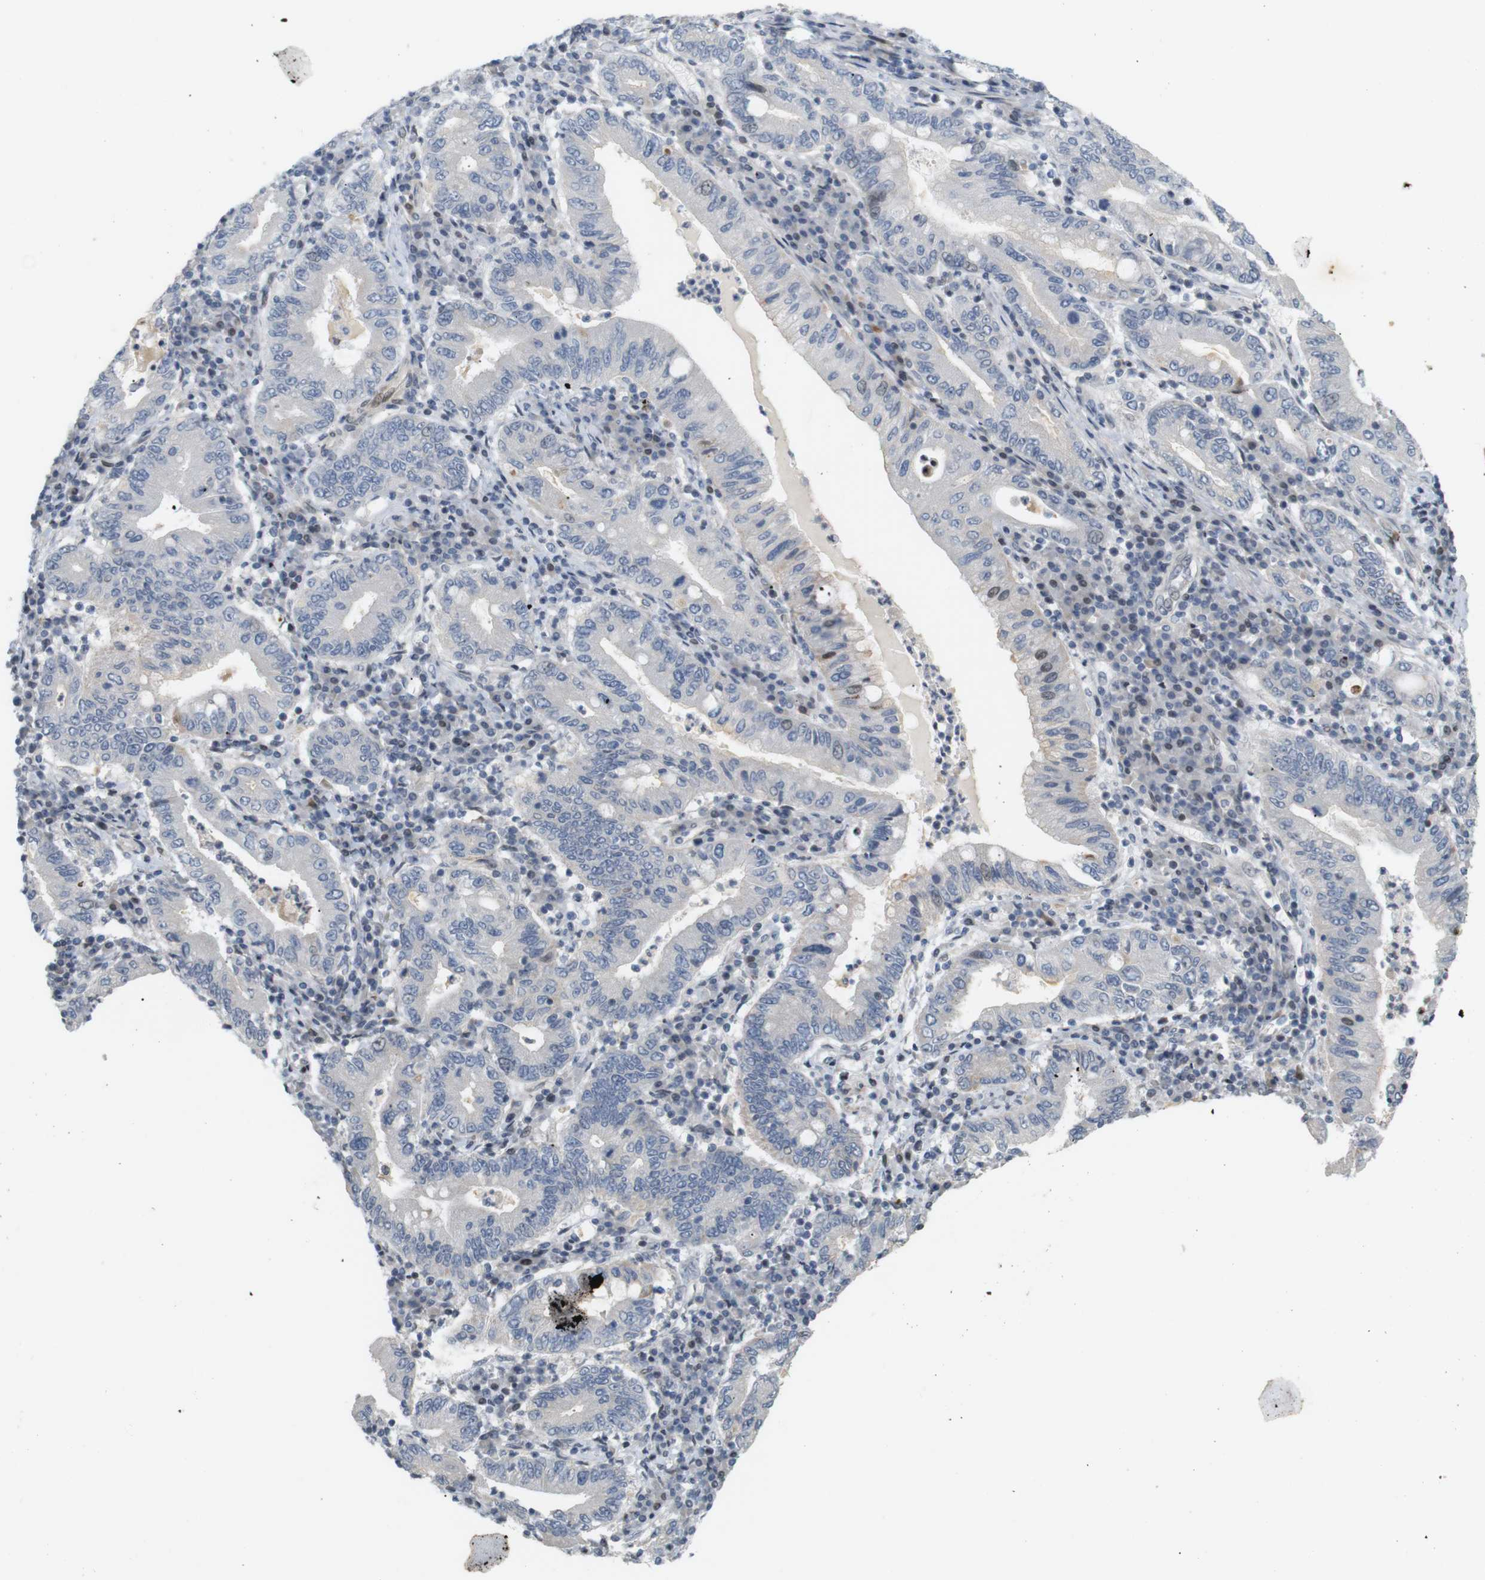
{"staining": {"intensity": "negative", "quantity": "none", "location": "none"}, "tissue": "stomach cancer", "cell_type": "Tumor cells", "image_type": "cancer", "snomed": [{"axis": "morphology", "description": "Normal tissue, NOS"}, {"axis": "morphology", "description": "Adenocarcinoma, NOS"}, {"axis": "topography", "description": "Esophagus"}, {"axis": "topography", "description": "Stomach, upper"}, {"axis": "topography", "description": "Peripheral nerve tissue"}], "caption": "An IHC photomicrograph of stomach adenocarcinoma is shown. There is no staining in tumor cells of stomach adenocarcinoma.", "gene": "PPP1R14A", "patient": {"sex": "male", "age": 62}}